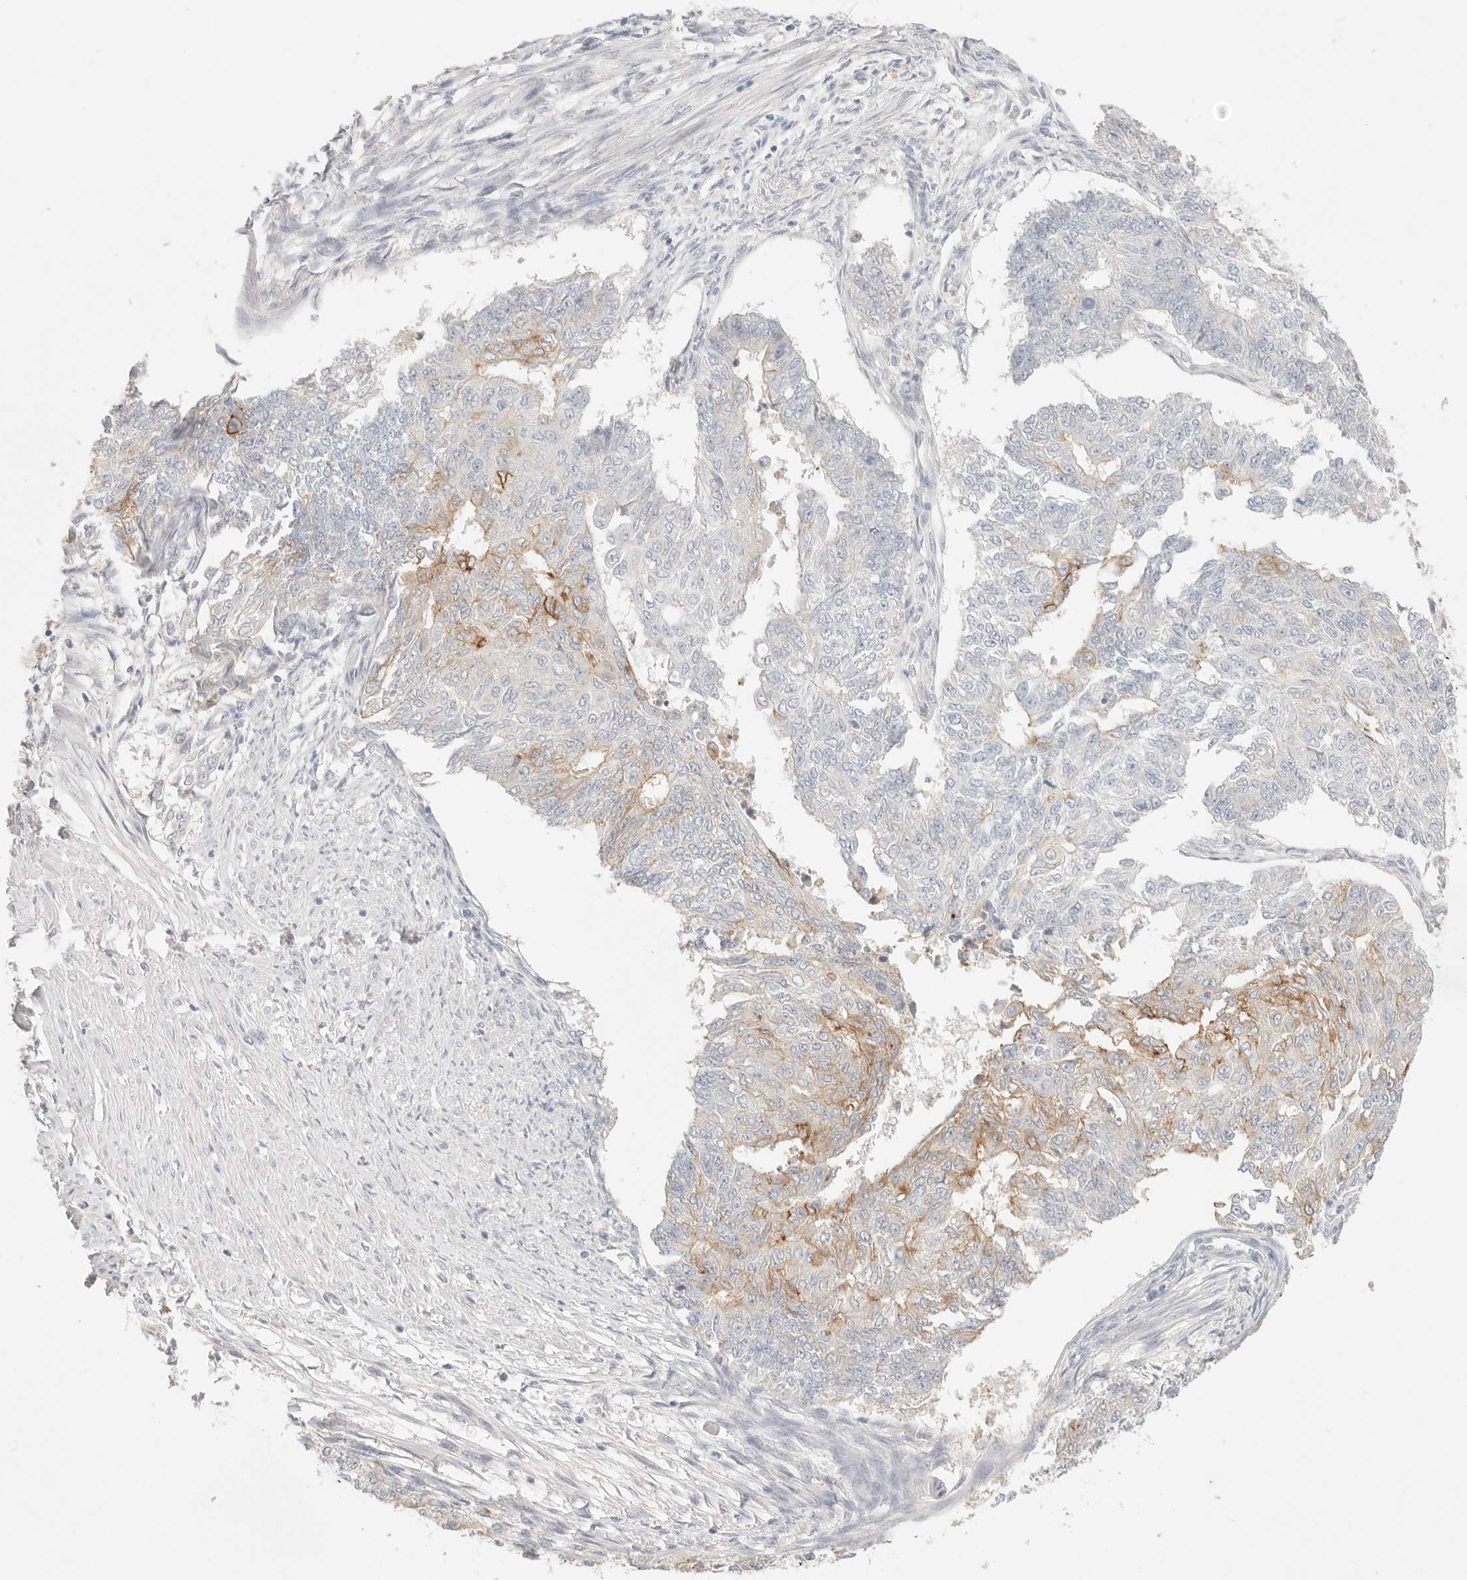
{"staining": {"intensity": "moderate", "quantity": "<25%", "location": "cytoplasmic/membranous"}, "tissue": "endometrial cancer", "cell_type": "Tumor cells", "image_type": "cancer", "snomed": [{"axis": "morphology", "description": "Adenocarcinoma, NOS"}, {"axis": "topography", "description": "Endometrium"}], "caption": "DAB (3,3'-diaminobenzidine) immunohistochemical staining of human endometrial adenocarcinoma displays moderate cytoplasmic/membranous protein positivity in approximately <25% of tumor cells. (Brightfield microscopy of DAB IHC at high magnification).", "gene": "CEP120", "patient": {"sex": "female", "age": 32}}